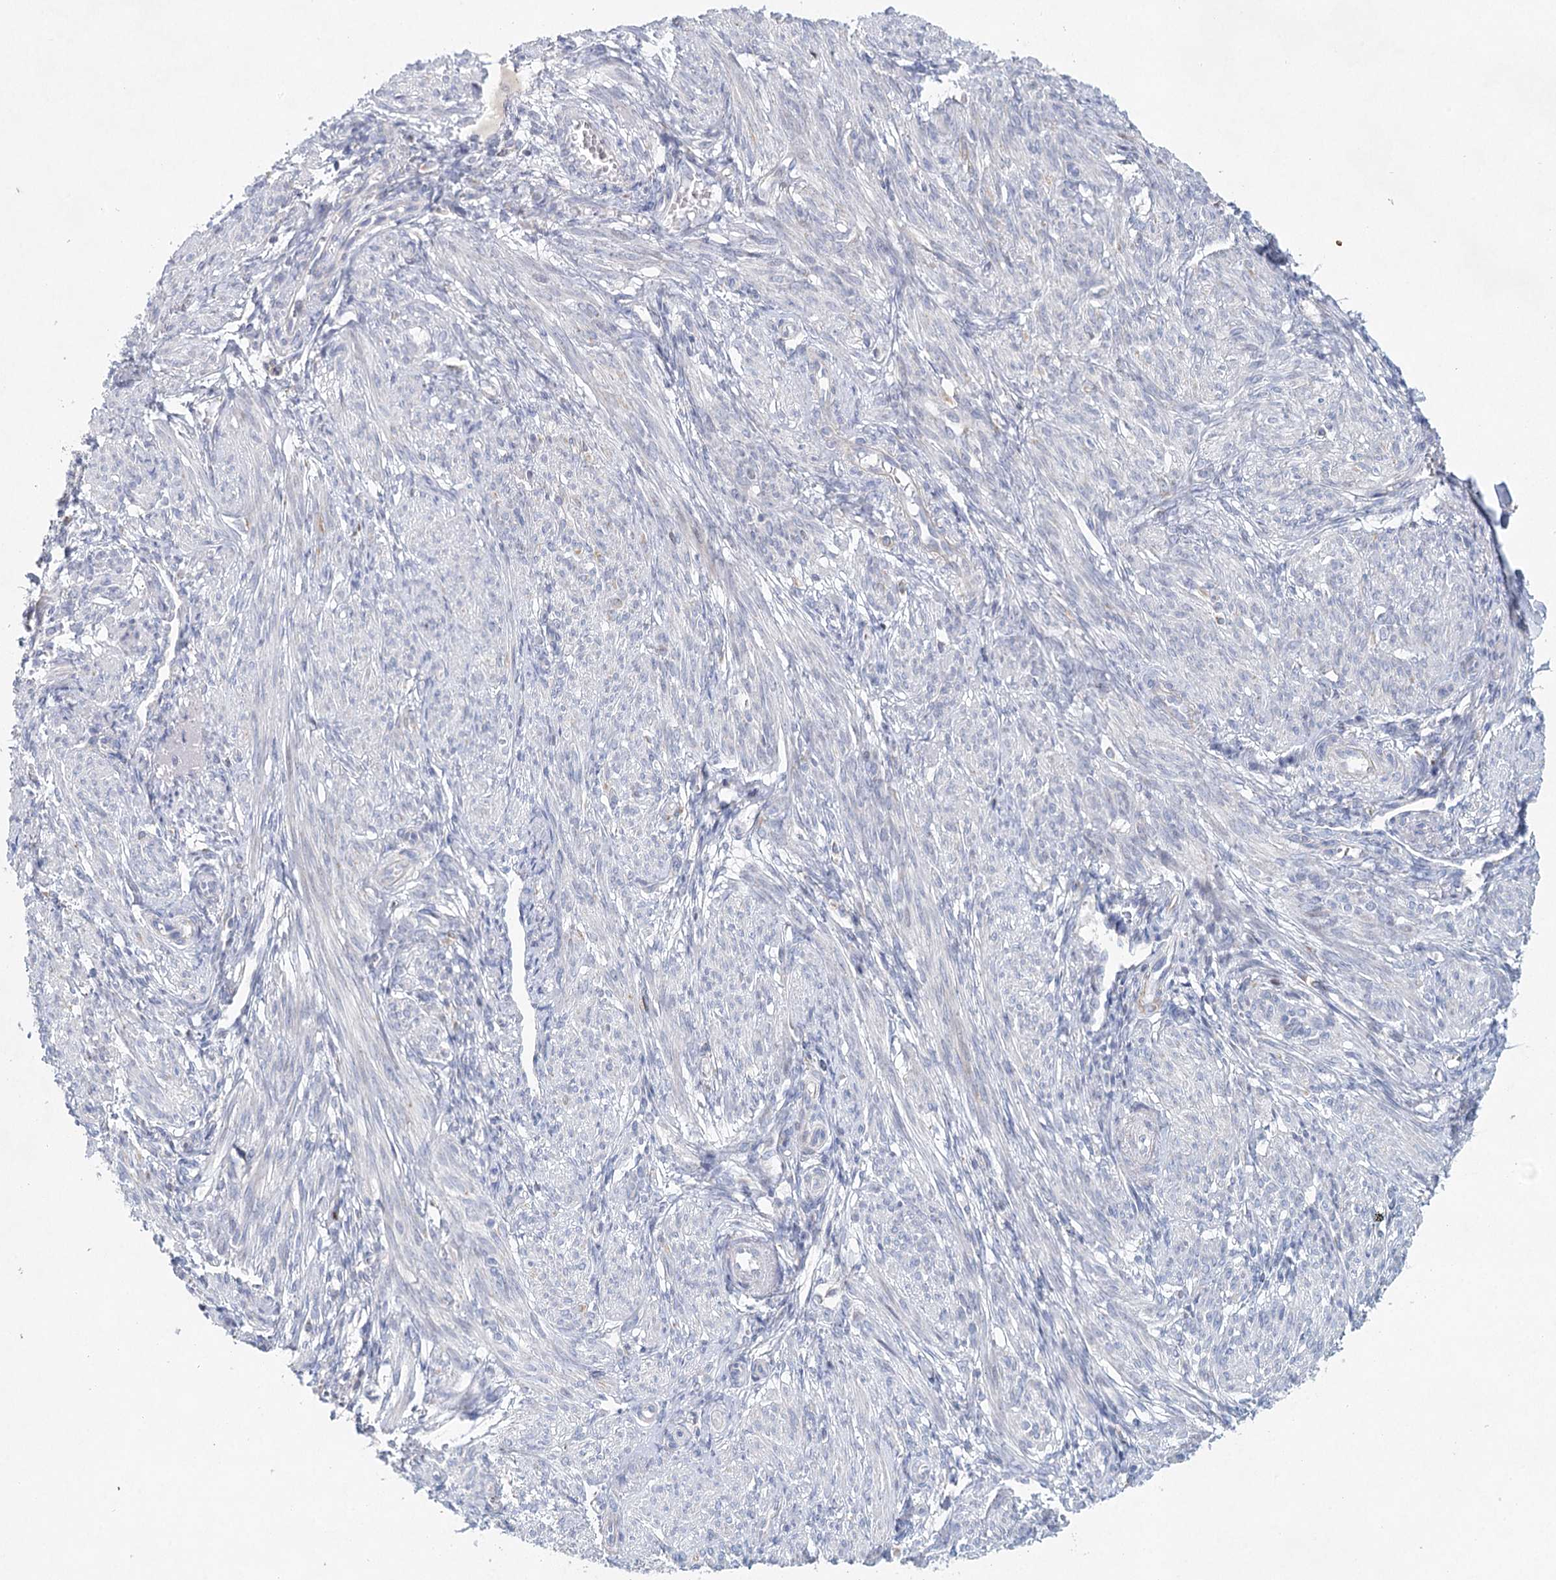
{"staining": {"intensity": "negative", "quantity": "none", "location": "none"}, "tissue": "smooth muscle", "cell_type": "Smooth muscle cells", "image_type": "normal", "snomed": [{"axis": "morphology", "description": "Normal tissue, NOS"}, {"axis": "topography", "description": "Smooth muscle"}], "caption": "This is an IHC image of benign human smooth muscle. There is no expression in smooth muscle cells.", "gene": "XPO6", "patient": {"sex": "female", "age": 39}}